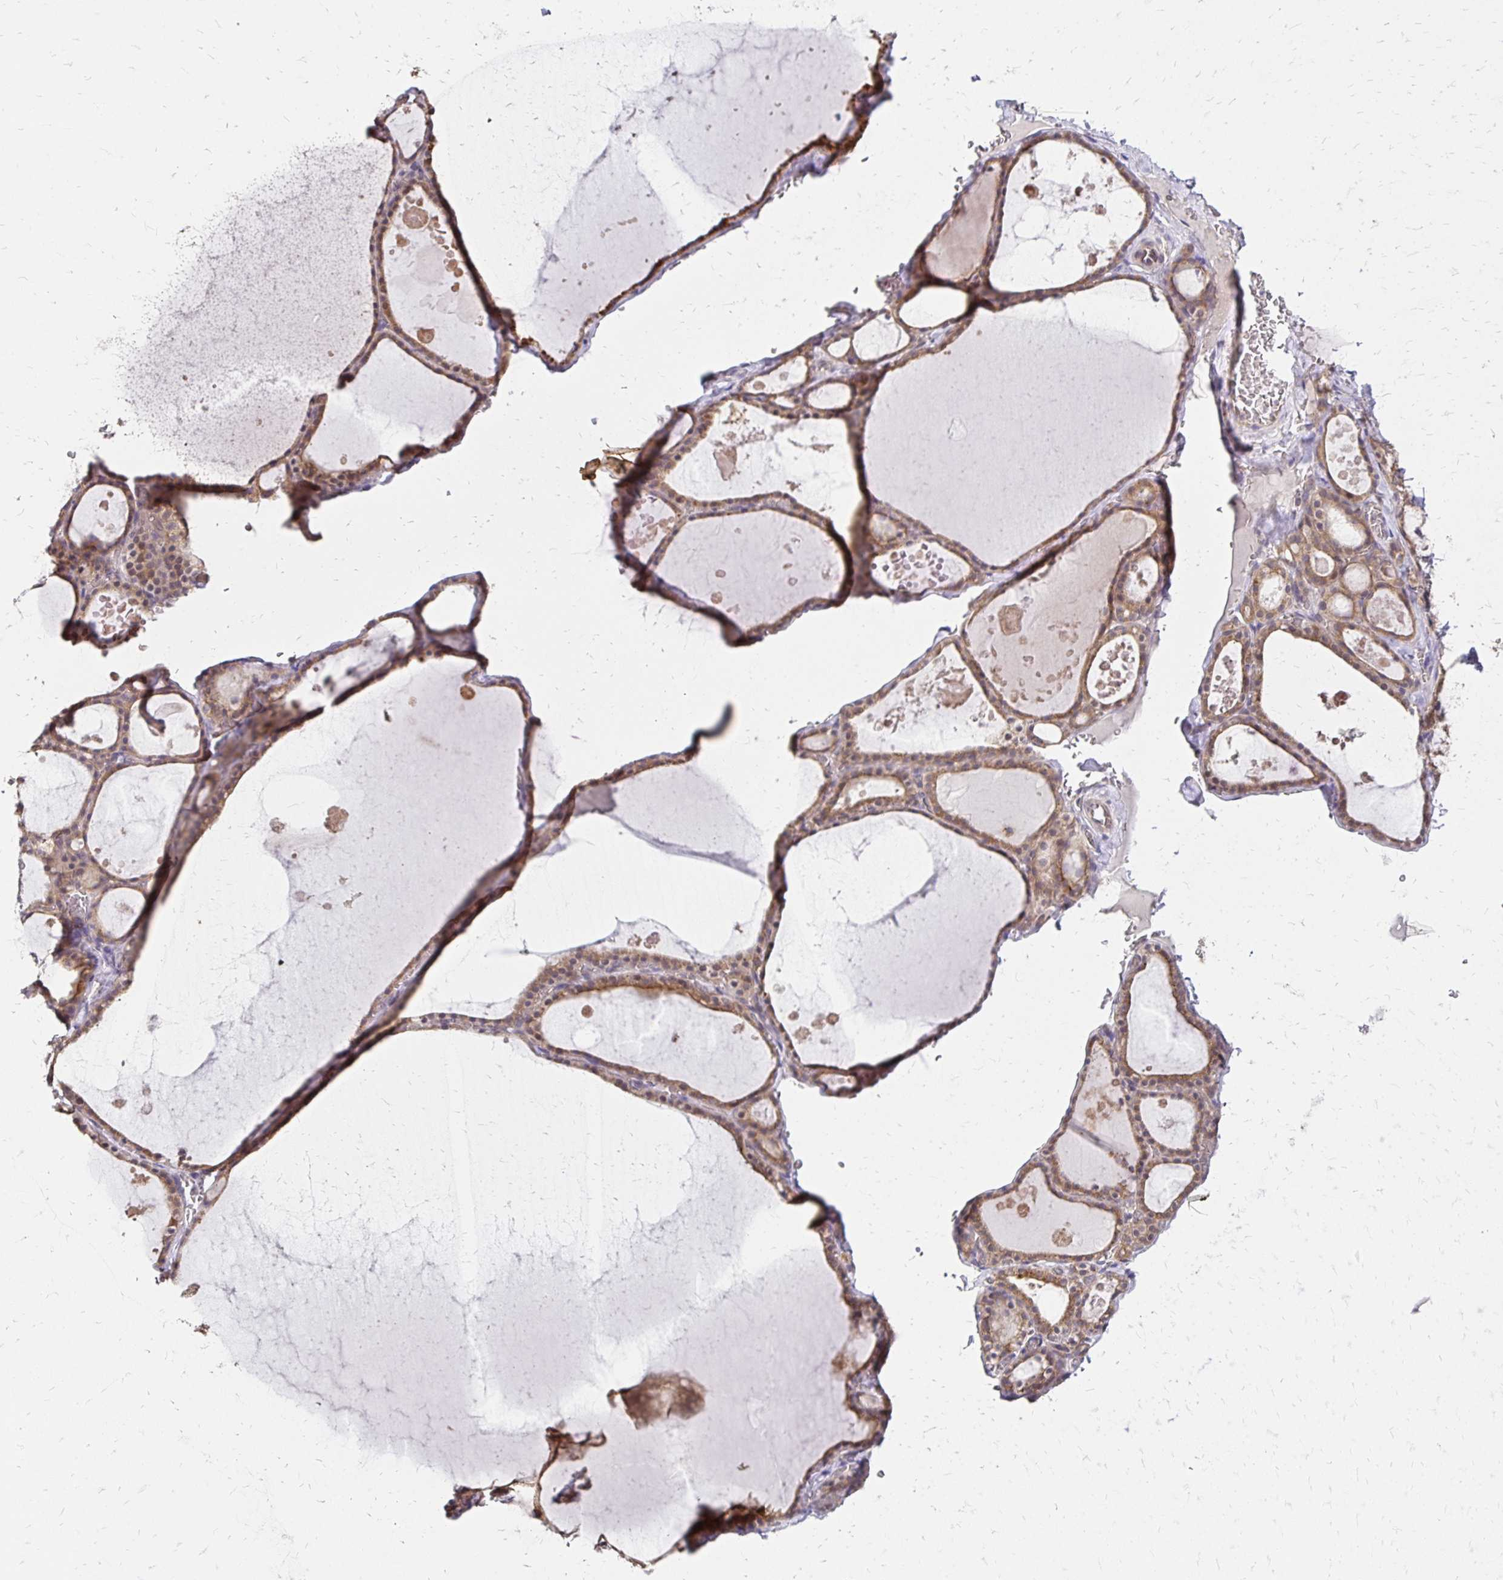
{"staining": {"intensity": "moderate", "quantity": ">75%", "location": "cytoplasmic/membranous"}, "tissue": "thyroid gland", "cell_type": "Glandular cells", "image_type": "normal", "snomed": [{"axis": "morphology", "description": "Normal tissue, NOS"}, {"axis": "topography", "description": "Thyroid gland"}], "caption": "This histopathology image demonstrates immunohistochemistry staining of benign thyroid gland, with medium moderate cytoplasmic/membranous expression in approximately >75% of glandular cells.", "gene": "ZW10", "patient": {"sex": "male", "age": 56}}